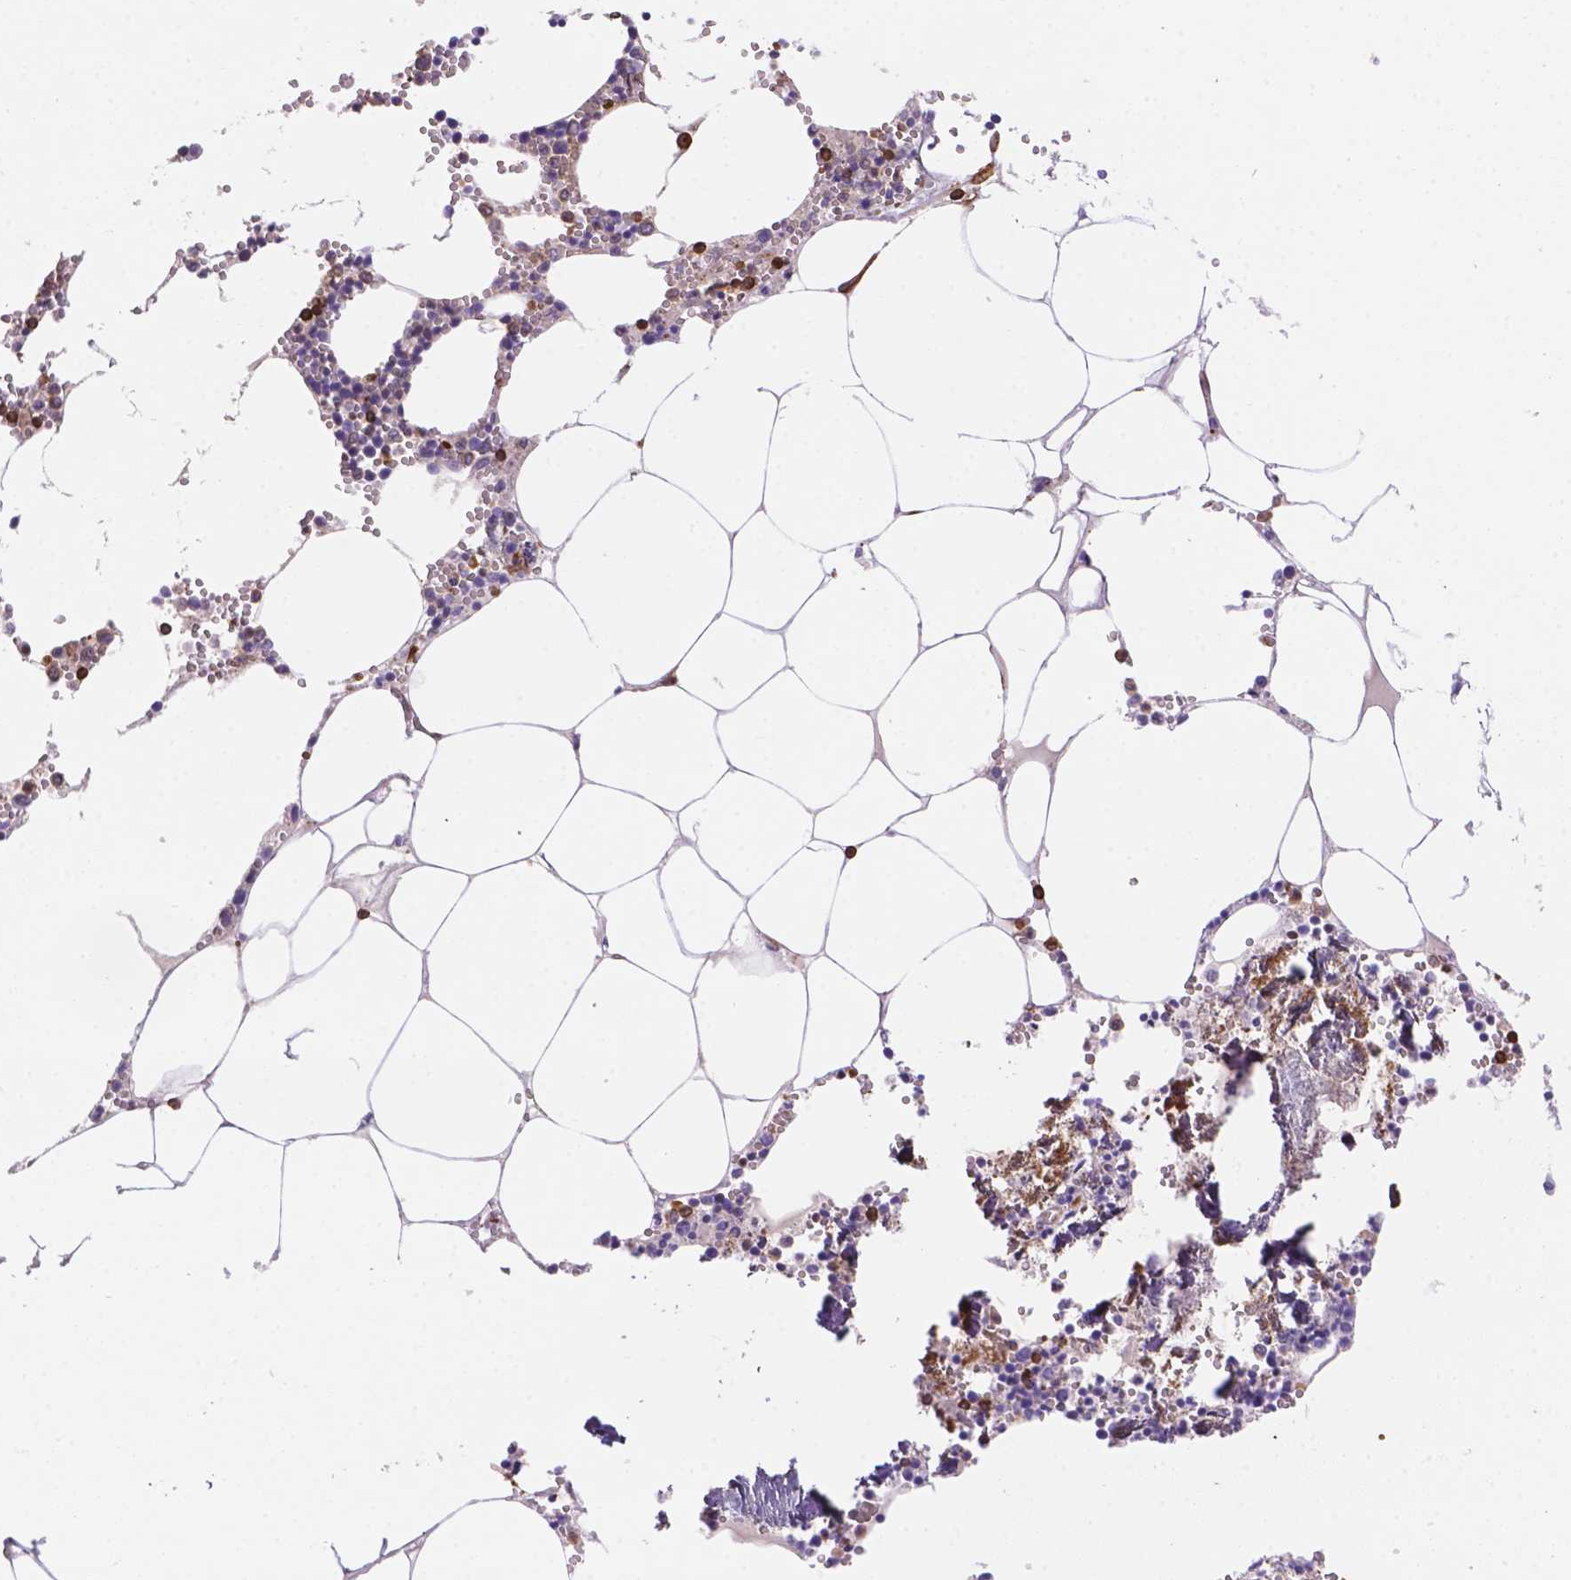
{"staining": {"intensity": "weak", "quantity": "25%-75%", "location": "cytoplasmic/membranous"}, "tissue": "bone marrow", "cell_type": "Hematopoietic cells", "image_type": "normal", "snomed": [{"axis": "morphology", "description": "Normal tissue, NOS"}, {"axis": "topography", "description": "Bone marrow"}], "caption": "Bone marrow stained with DAB IHC displays low levels of weak cytoplasmic/membranous positivity in about 25%-75% of hematopoietic cells. (brown staining indicates protein expression, while blue staining denotes nuclei).", "gene": "DMWD", "patient": {"sex": "male", "age": 54}}